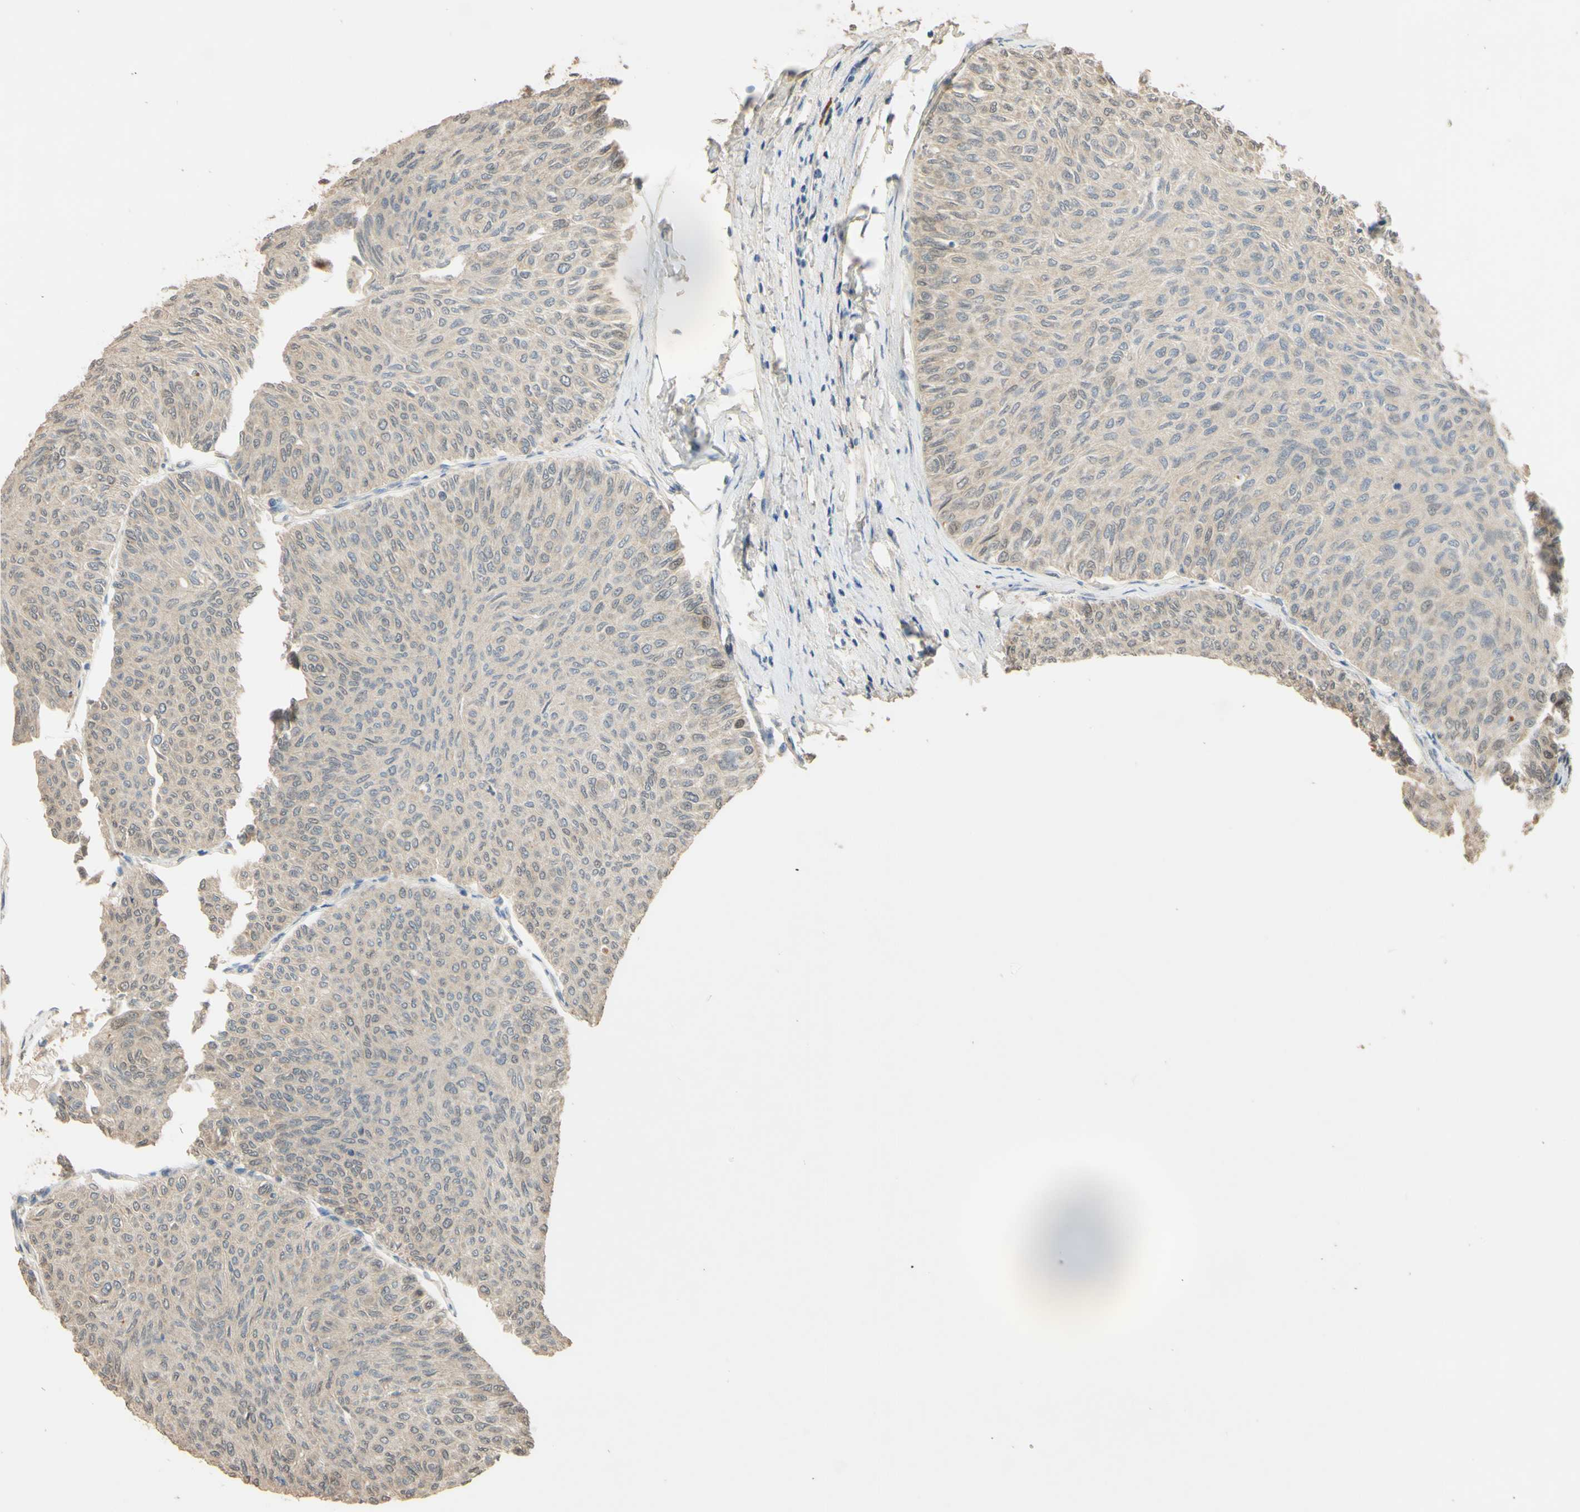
{"staining": {"intensity": "negative", "quantity": "none", "location": "none"}, "tissue": "urothelial cancer", "cell_type": "Tumor cells", "image_type": "cancer", "snomed": [{"axis": "morphology", "description": "Urothelial carcinoma, Low grade"}, {"axis": "topography", "description": "Urinary bladder"}], "caption": "Tumor cells are negative for protein expression in human urothelial cancer. Brightfield microscopy of immunohistochemistry stained with DAB (brown) and hematoxylin (blue), captured at high magnification.", "gene": "SMIM19", "patient": {"sex": "male", "age": 78}}